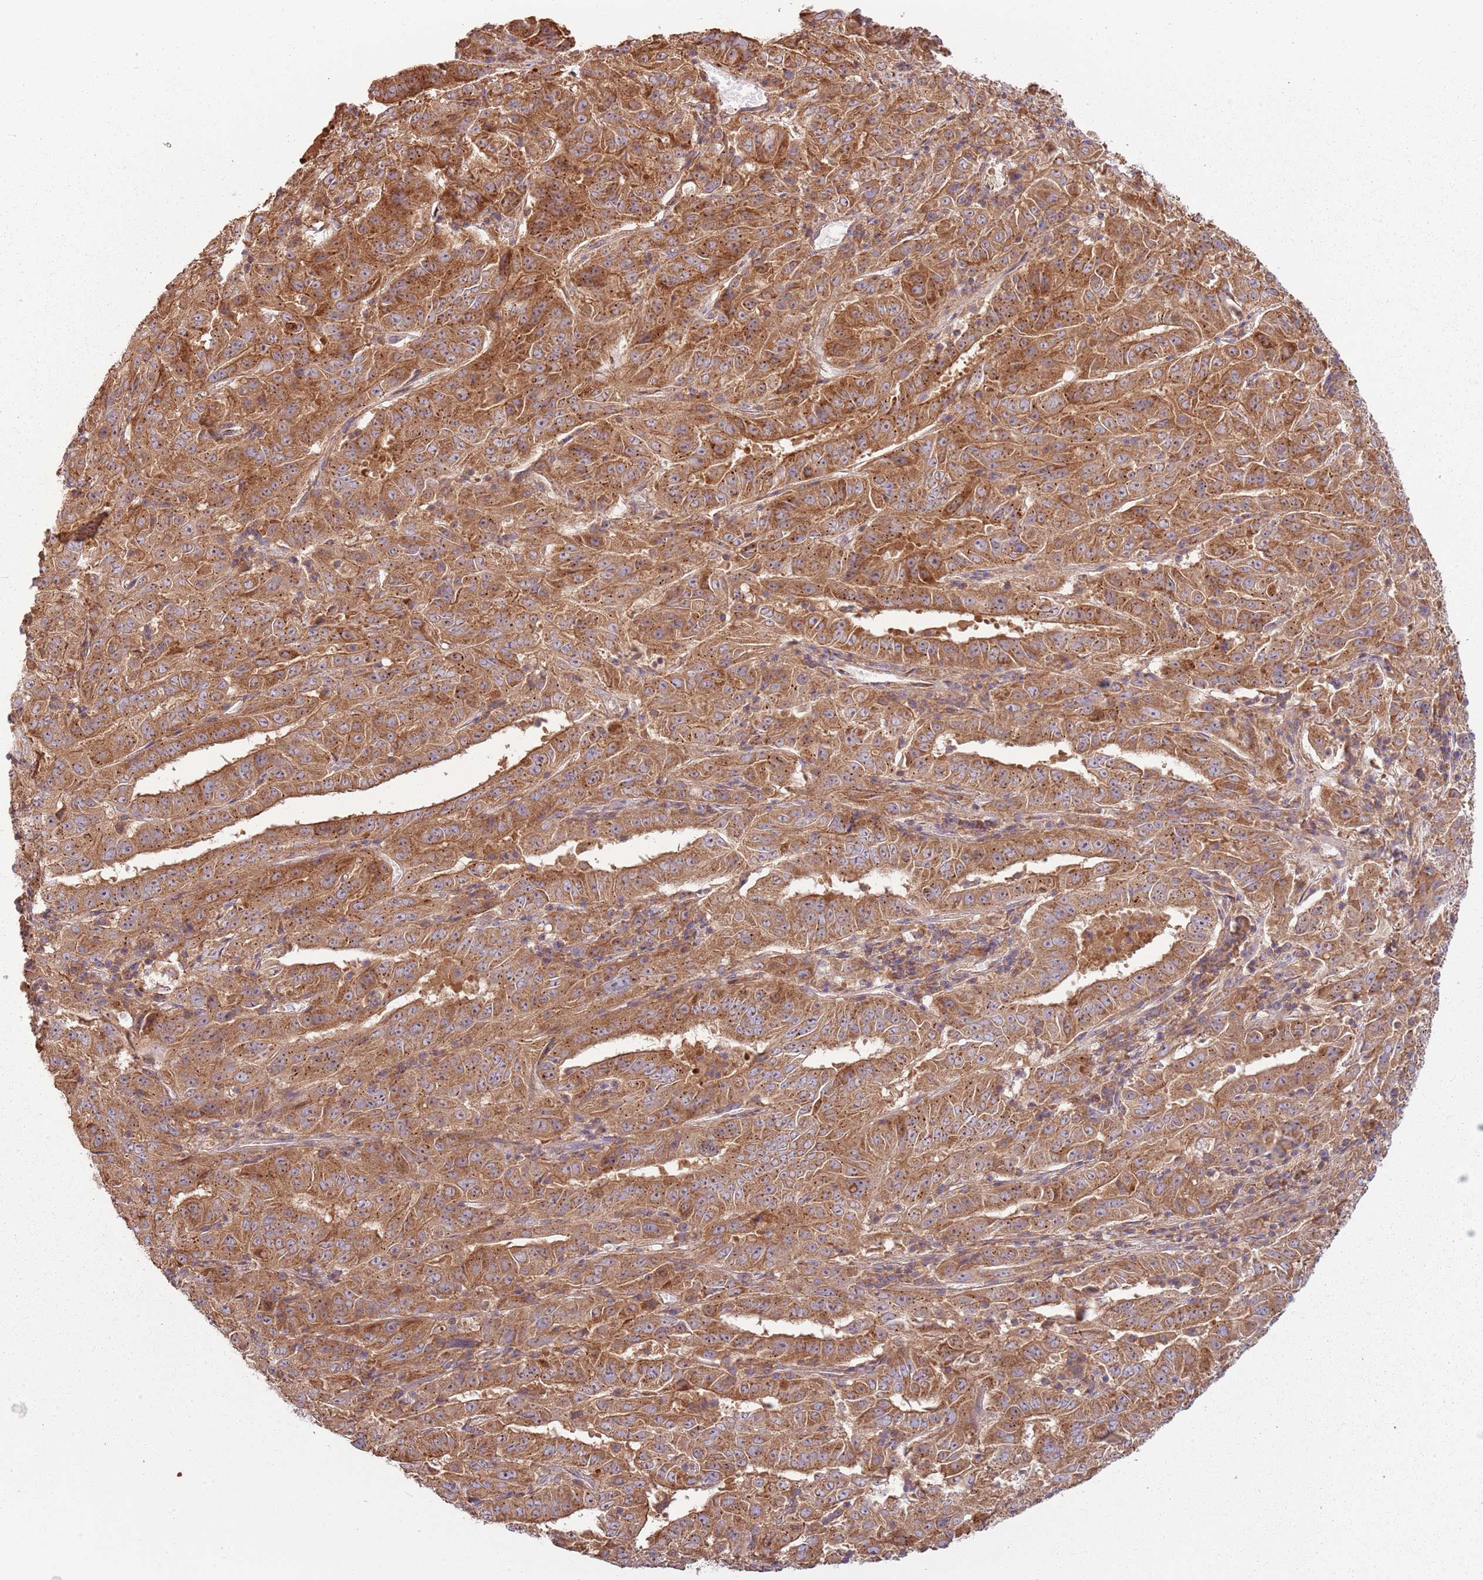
{"staining": {"intensity": "moderate", "quantity": ">75%", "location": "cytoplasmic/membranous"}, "tissue": "pancreatic cancer", "cell_type": "Tumor cells", "image_type": "cancer", "snomed": [{"axis": "morphology", "description": "Adenocarcinoma, NOS"}, {"axis": "topography", "description": "Pancreas"}], "caption": "Pancreatic adenocarcinoma stained with immunohistochemistry (IHC) demonstrates moderate cytoplasmic/membranous expression in about >75% of tumor cells.", "gene": "RPL21", "patient": {"sex": "male", "age": 63}}